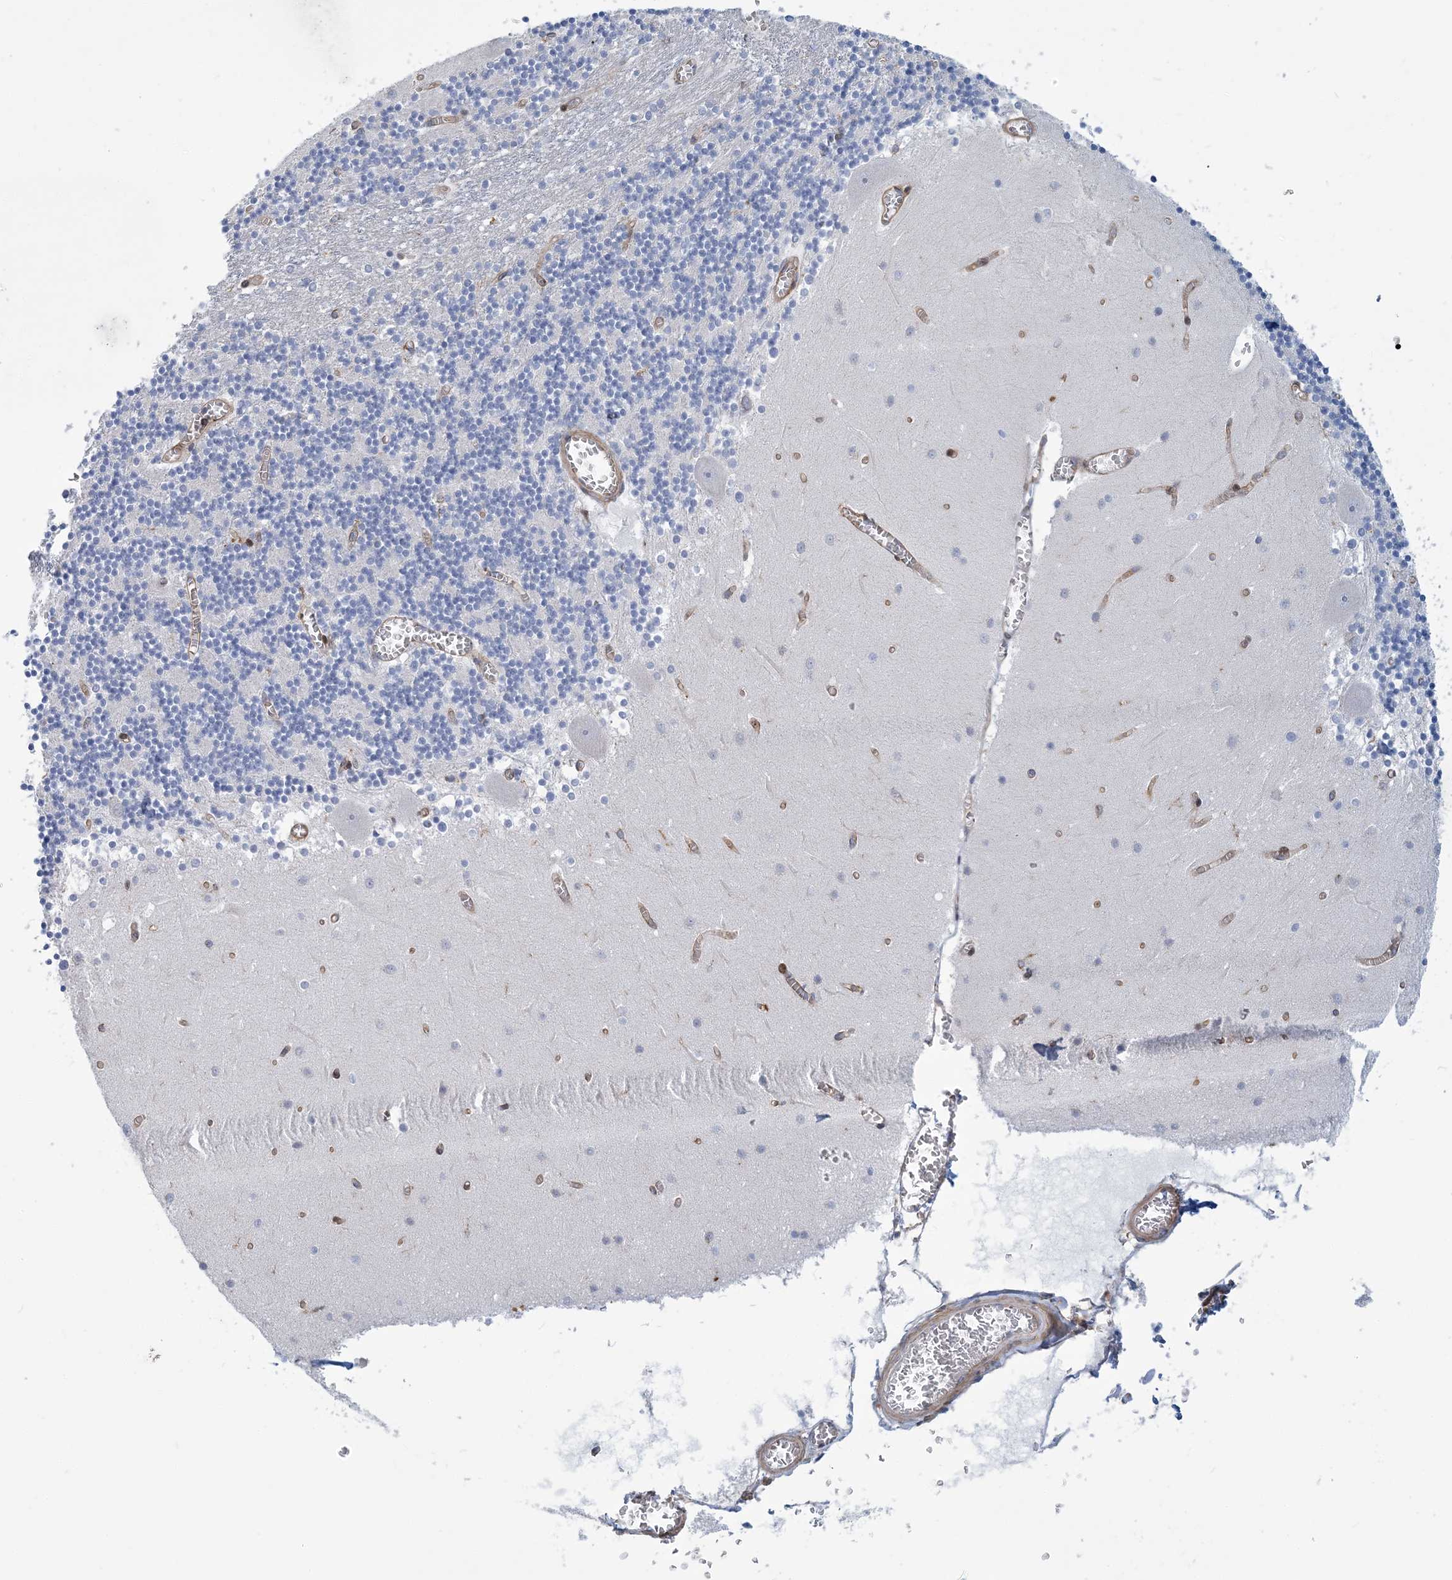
{"staining": {"intensity": "negative", "quantity": "none", "location": "none"}, "tissue": "cerebellum", "cell_type": "Cells in granular layer", "image_type": "normal", "snomed": [{"axis": "morphology", "description": "Normal tissue, NOS"}, {"axis": "topography", "description": "Cerebellum"}], "caption": "Immunohistochemistry (IHC) photomicrograph of unremarkable cerebellum: human cerebellum stained with DAB (3,3'-diaminobenzidine) reveals no significant protein expression in cells in granular layer.", "gene": "ARAP2", "patient": {"sex": "female", "age": 28}}